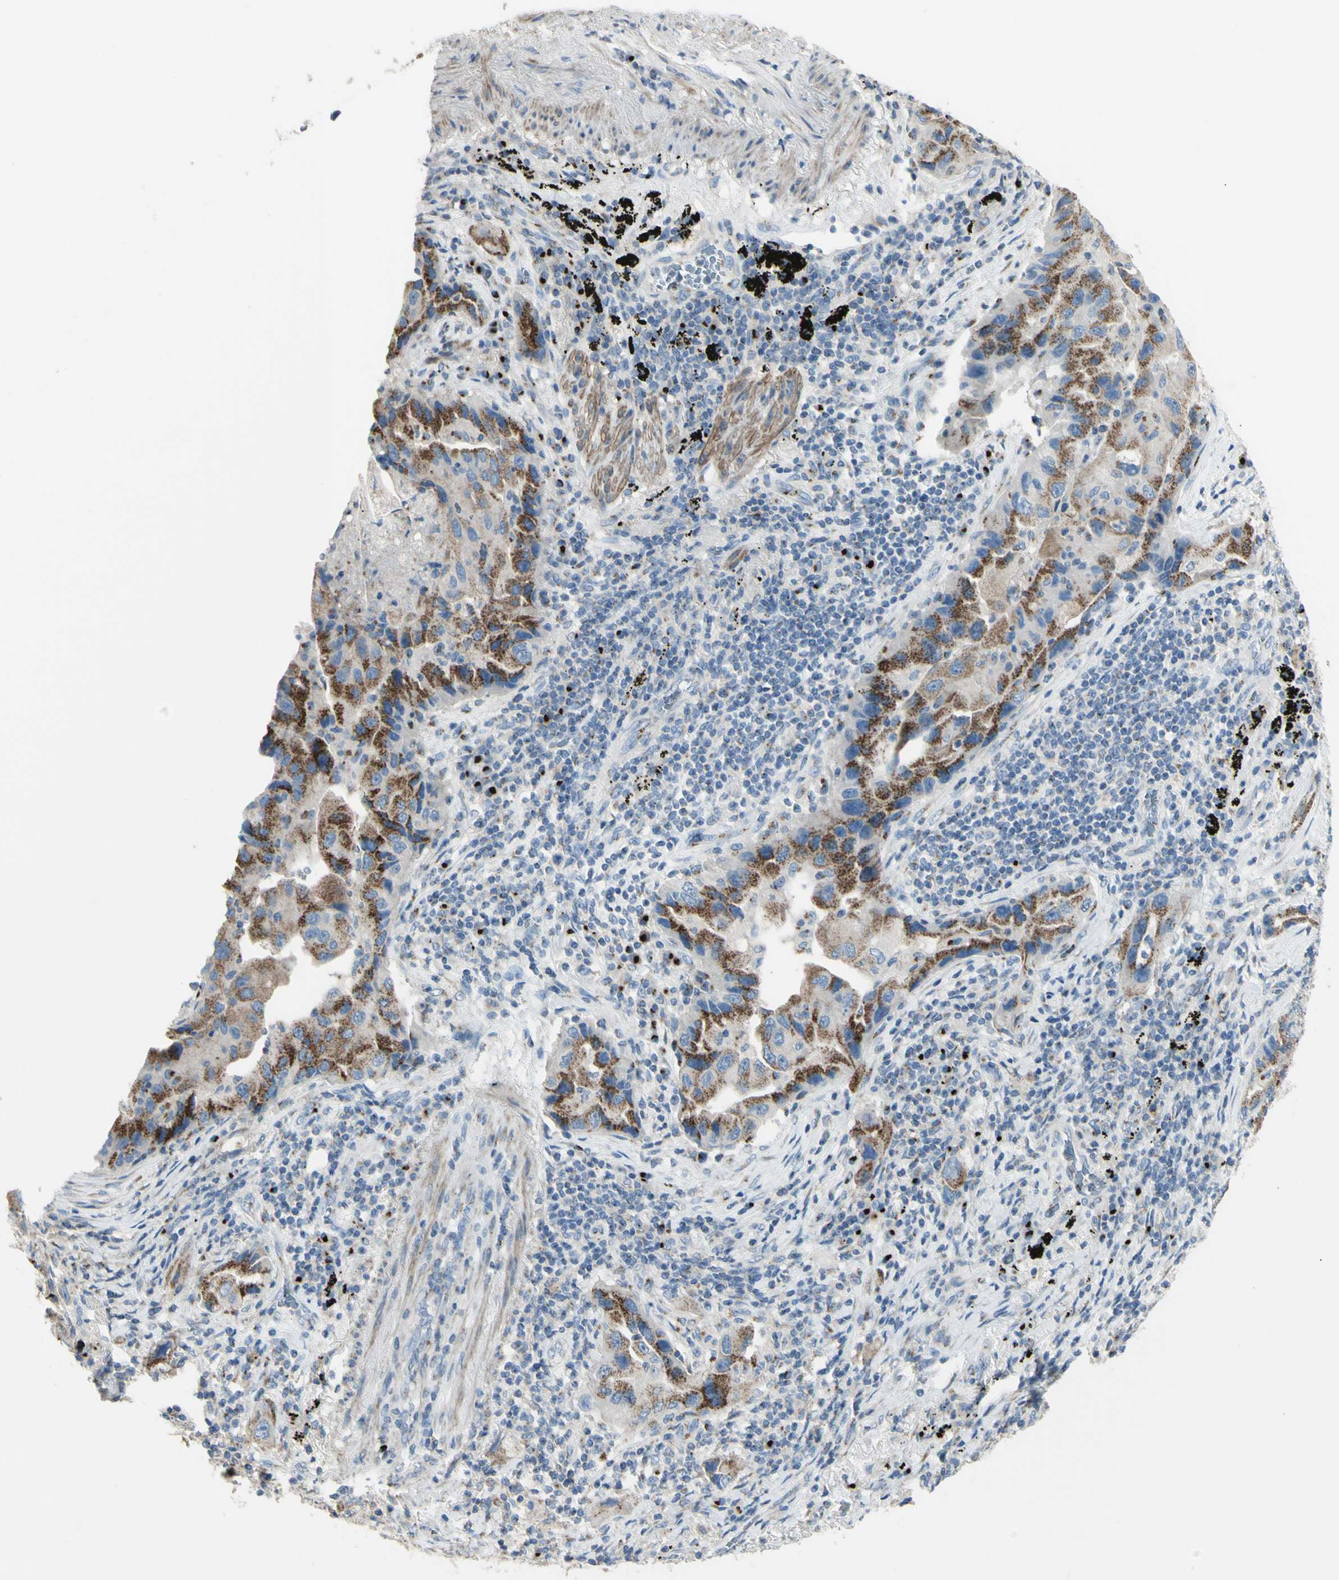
{"staining": {"intensity": "moderate", "quantity": ">75%", "location": "cytoplasmic/membranous"}, "tissue": "lung cancer", "cell_type": "Tumor cells", "image_type": "cancer", "snomed": [{"axis": "morphology", "description": "Adenocarcinoma, NOS"}, {"axis": "topography", "description": "Lung"}], "caption": "This image shows lung cancer (adenocarcinoma) stained with immunohistochemistry (IHC) to label a protein in brown. The cytoplasmic/membranous of tumor cells show moderate positivity for the protein. Nuclei are counter-stained blue.", "gene": "B4GALT3", "patient": {"sex": "female", "age": 65}}